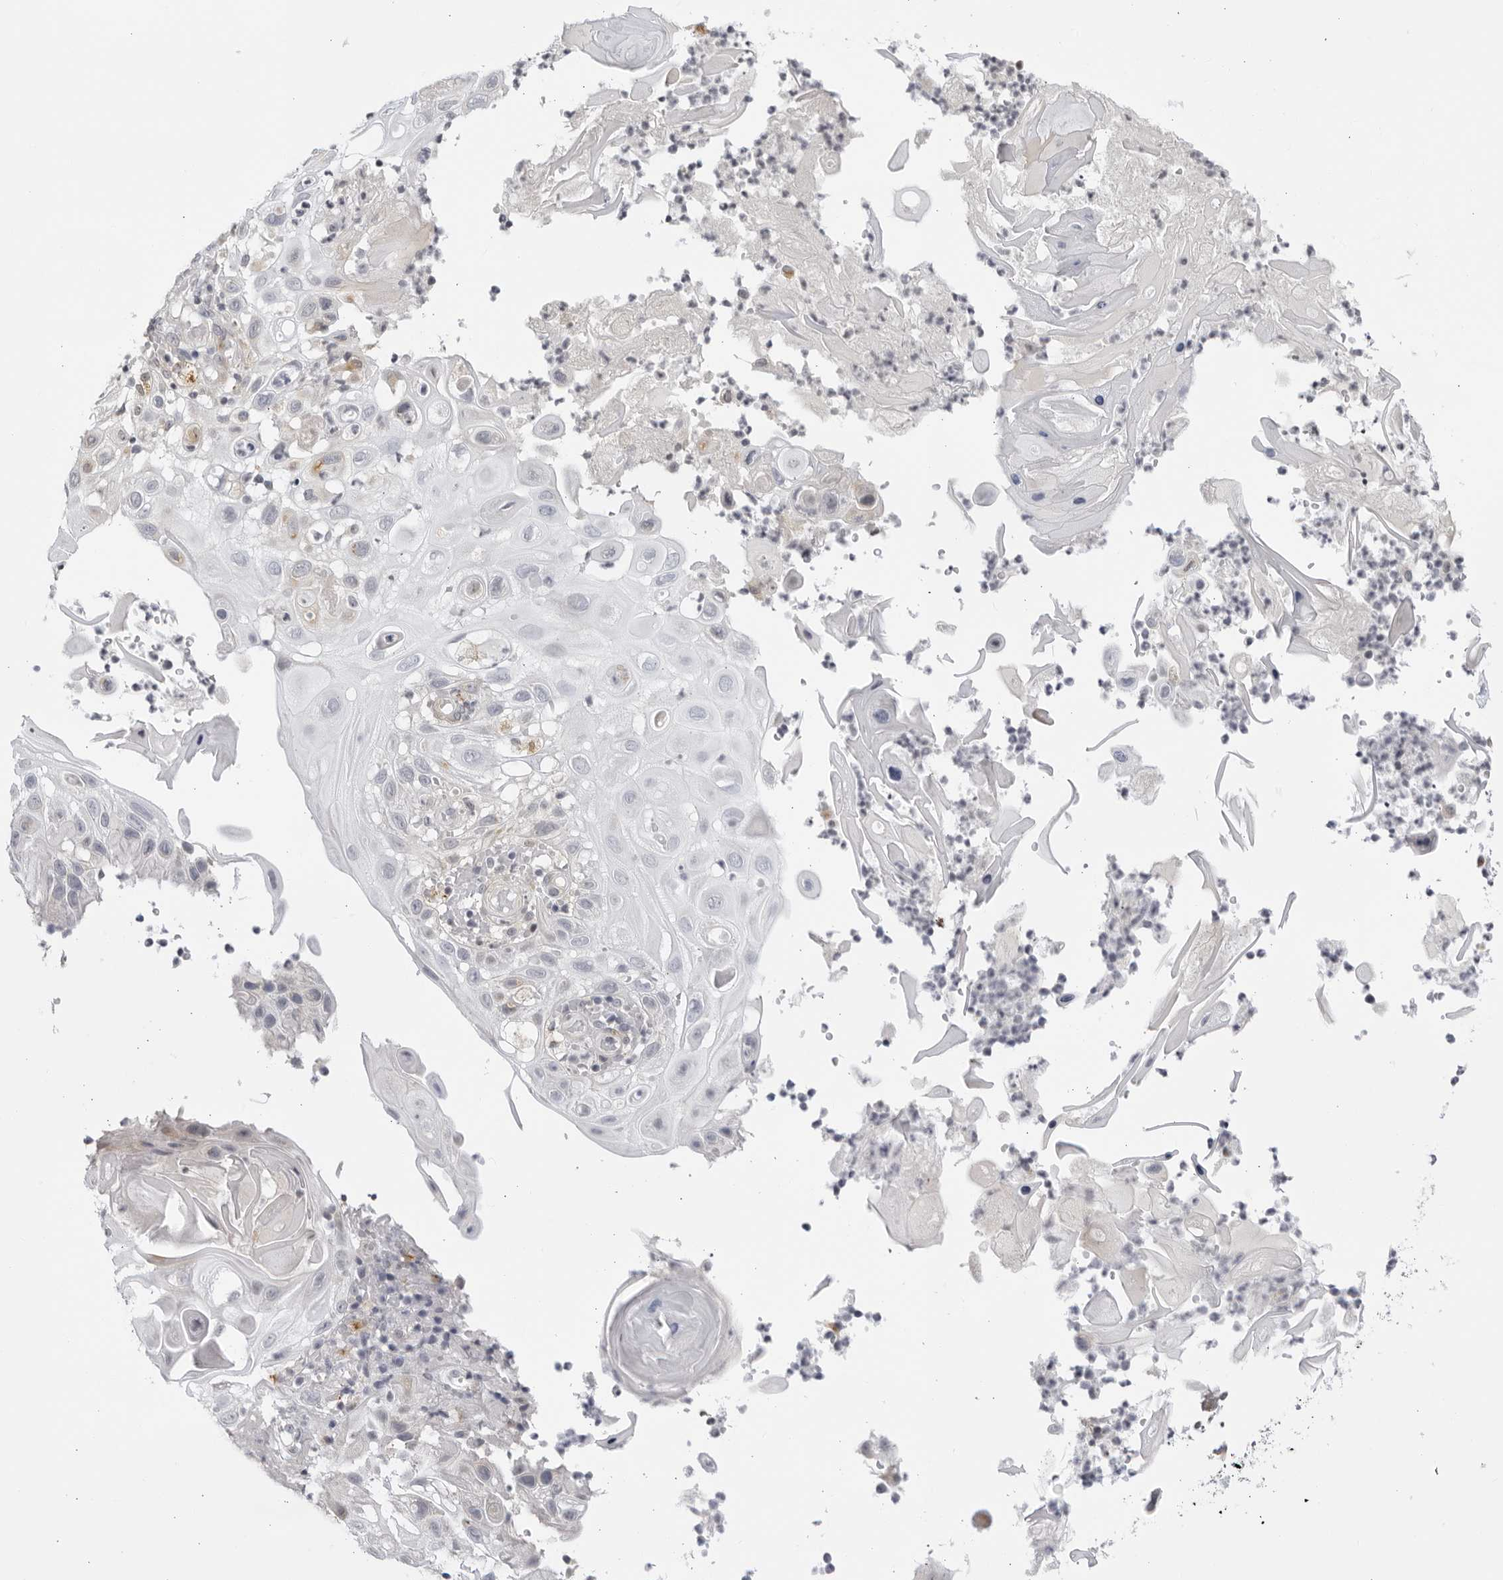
{"staining": {"intensity": "negative", "quantity": "none", "location": "none"}, "tissue": "skin cancer", "cell_type": "Tumor cells", "image_type": "cancer", "snomed": [{"axis": "morphology", "description": "Normal tissue, NOS"}, {"axis": "morphology", "description": "Squamous cell carcinoma, NOS"}, {"axis": "topography", "description": "Skin"}], "caption": "This image is of skin squamous cell carcinoma stained with immunohistochemistry (IHC) to label a protein in brown with the nuclei are counter-stained blue. There is no staining in tumor cells.", "gene": "CNBD1", "patient": {"sex": "female", "age": 96}}